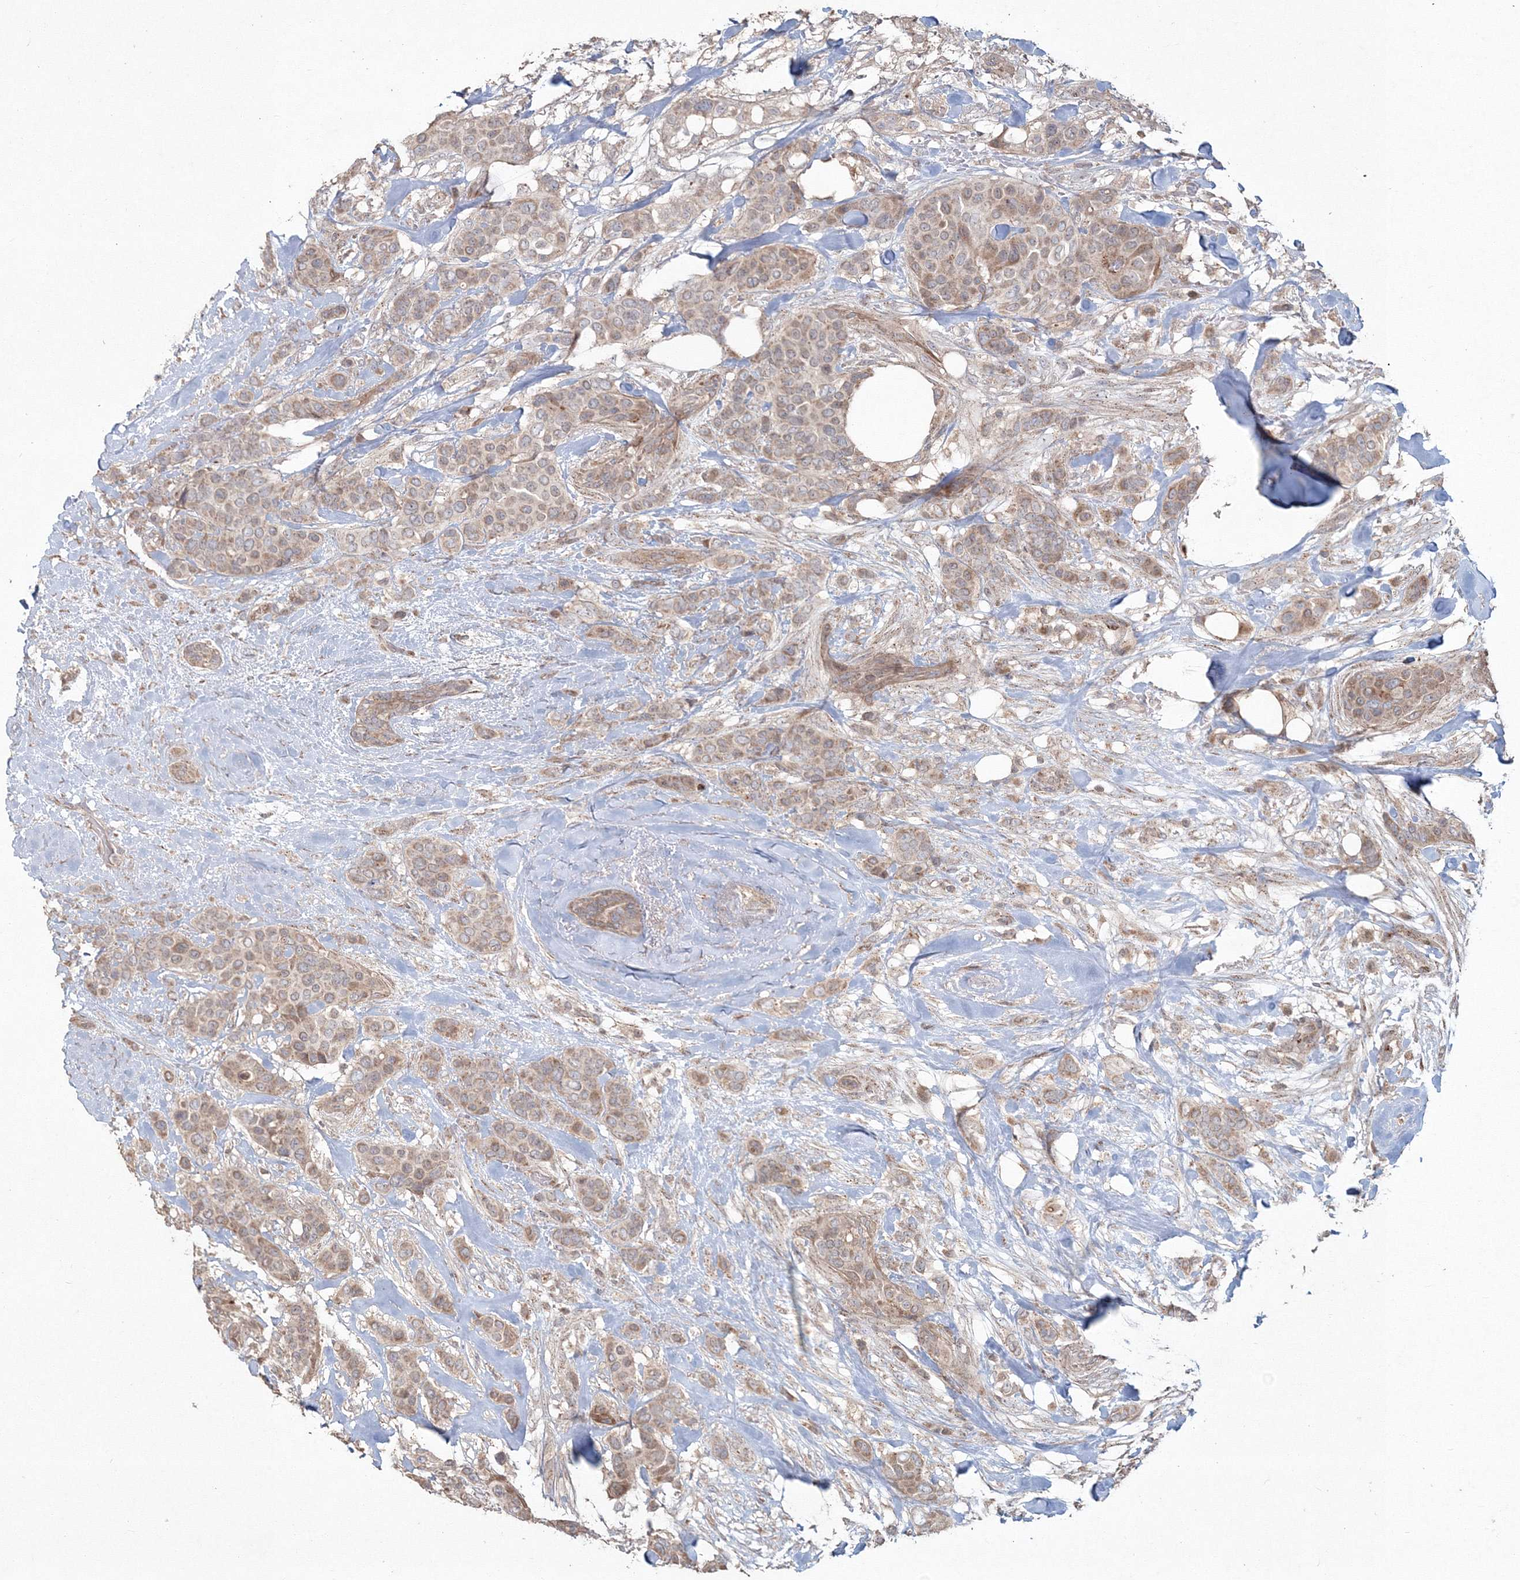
{"staining": {"intensity": "weak", "quantity": "<25%", "location": "cytoplasmic/membranous"}, "tissue": "breast cancer", "cell_type": "Tumor cells", "image_type": "cancer", "snomed": [{"axis": "morphology", "description": "Lobular carcinoma"}, {"axis": "topography", "description": "Breast"}], "caption": "Breast lobular carcinoma was stained to show a protein in brown. There is no significant positivity in tumor cells.", "gene": "ANAPC16", "patient": {"sex": "female", "age": 51}}